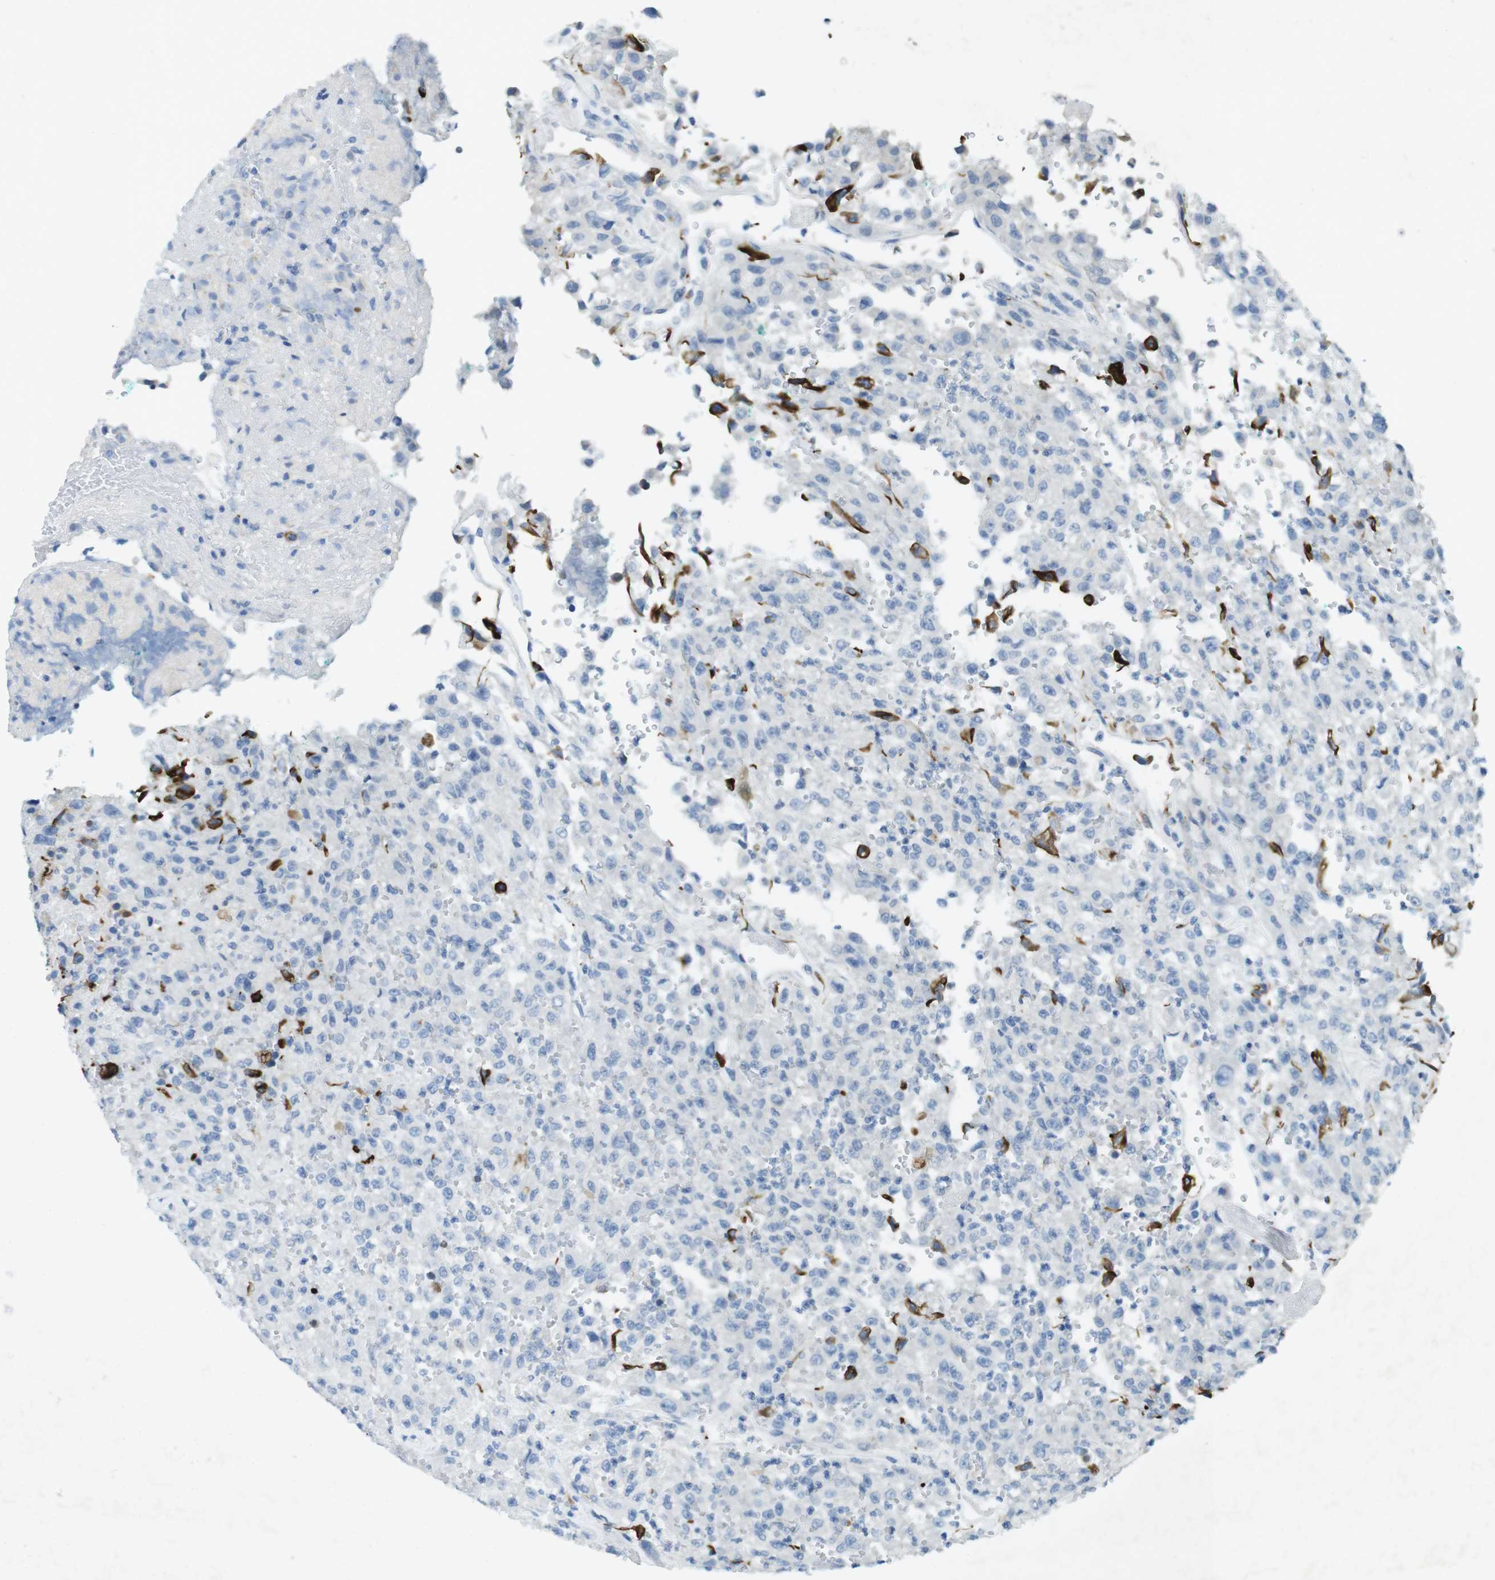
{"staining": {"intensity": "negative", "quantity": "none", "location": "none"}, "tissue": "urothelial cancer", "cell_type": "Tumor cells", "image_type": "cancer", "snomed": [{"axis": "morphology", "description": "Urothelial carcinoma, High grade"}, {"axis": "topography", "description": "Urinary bladder"}], "caption": "DAB immunohistochemical staining of urothelial cancer demonstrates no significant staining in tumor cells.", "gene": "CD320", "patient": {"sex": "male", "age": 46}}